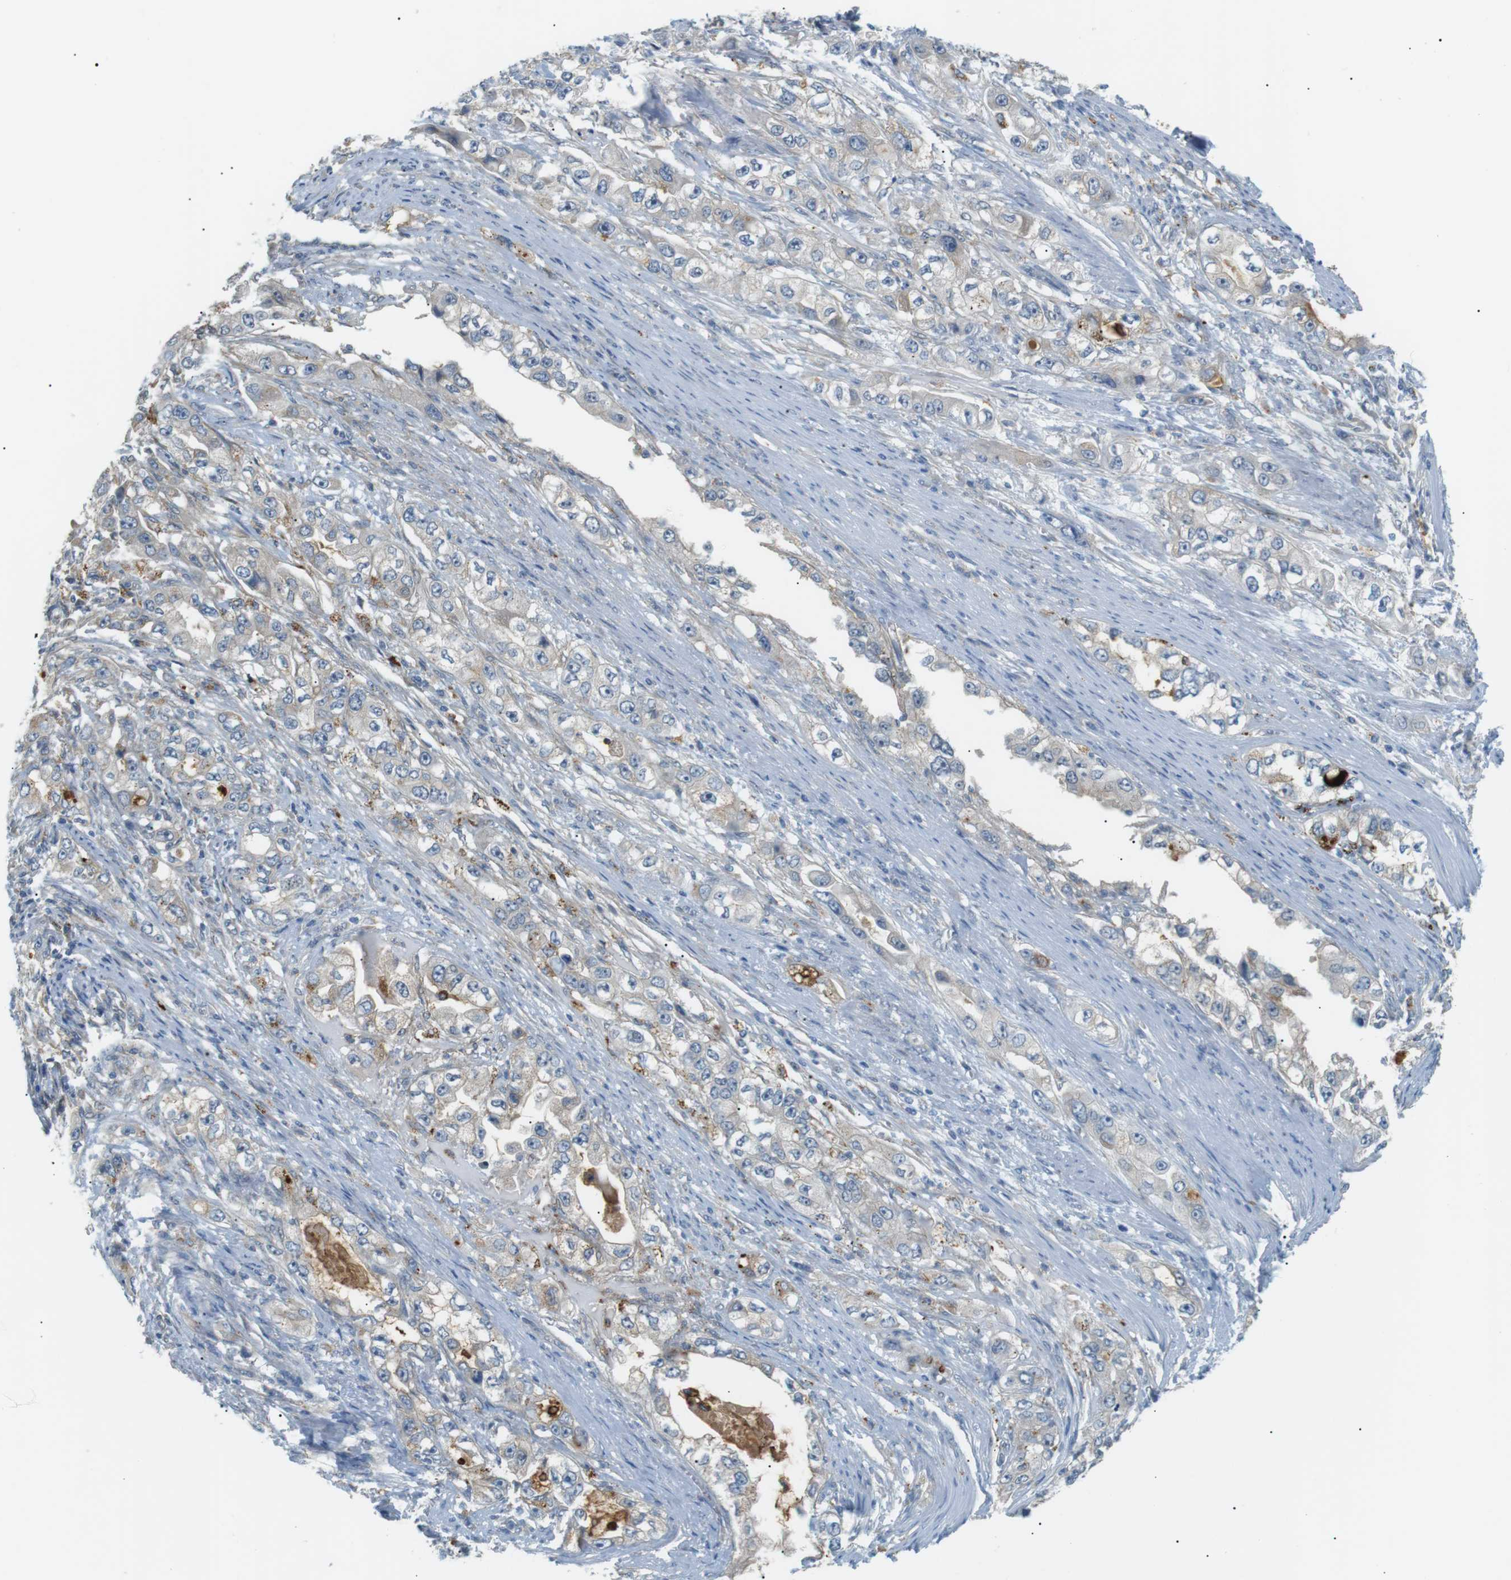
{"staining": {"intensity": "weak", "quantity": "<25%", "location": "cytoplasmic/membranous"}, "tissue": "stomach cancer", "cell_type": "Tumor cells", "image_type": "cancer", "snomed": [{"axis": "morphology", "description": "Adenocarcinoma, NOS"}, {"axis": "topography", "description": "Stomach, lower"}], "caption": "Adenocarcinoma (stomach) stained for a protein using immunohistochemistry demonstrates no staining tumor cells.", "gene": "B4GALNT2", "patient": {"sex": "female", "age": 93}}